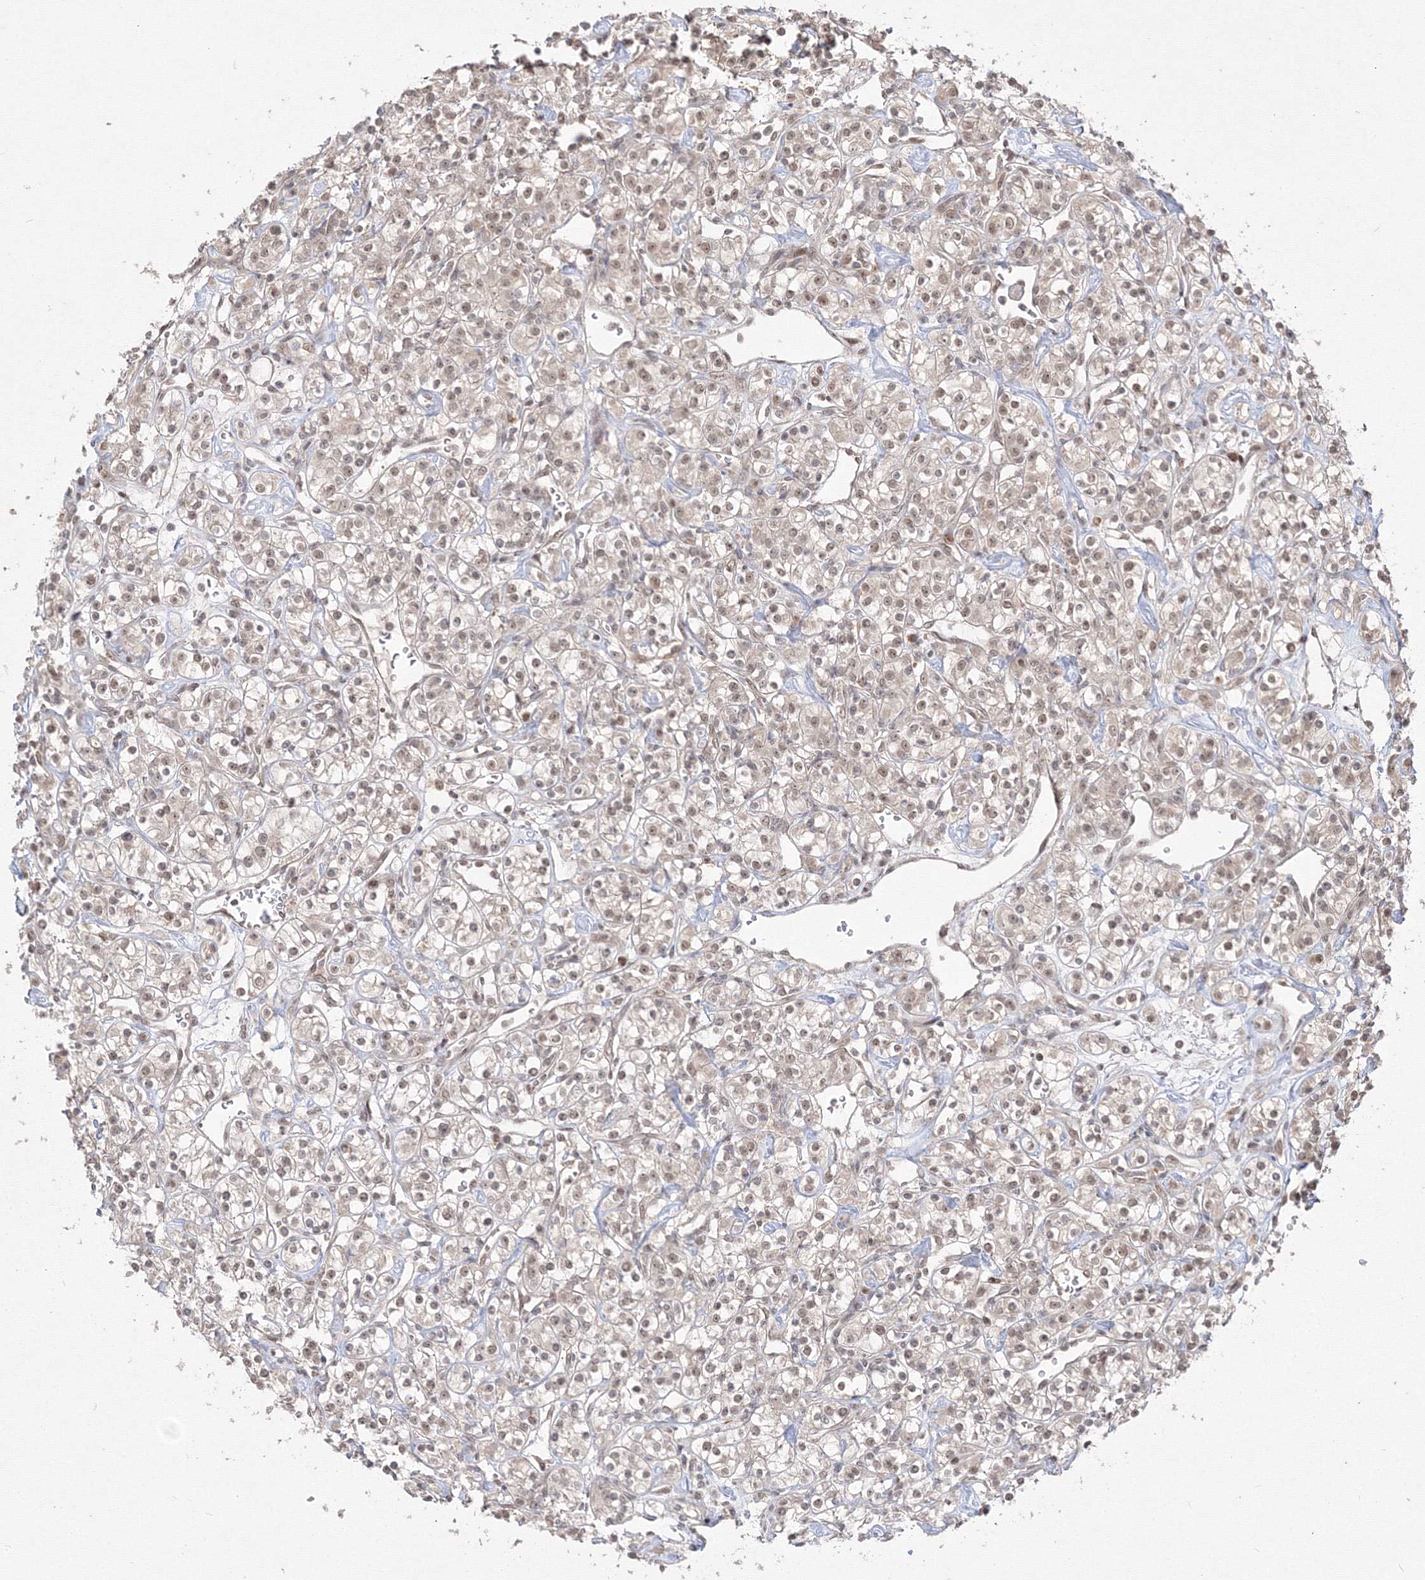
{"staining": {"intensity": "weak", "quantity": ">75%", "location": "nuclear"}, "tissue": "renal cancer", "cell_type": "Tumor cells", "image_type": "cancer", "snomed": [{"axis": "morphology", "description": "Adenocarcinoma, NOS"}, {"axis": "topography", "description": "Kidney"}], "caption": "Brown immunohistochemical staining in renal adenocarcinoma demonstrates weak nuclear expression in about >75% of tumor cells.", "gene": "COPS4", "patient": {"sex": "male", "age": 77}}